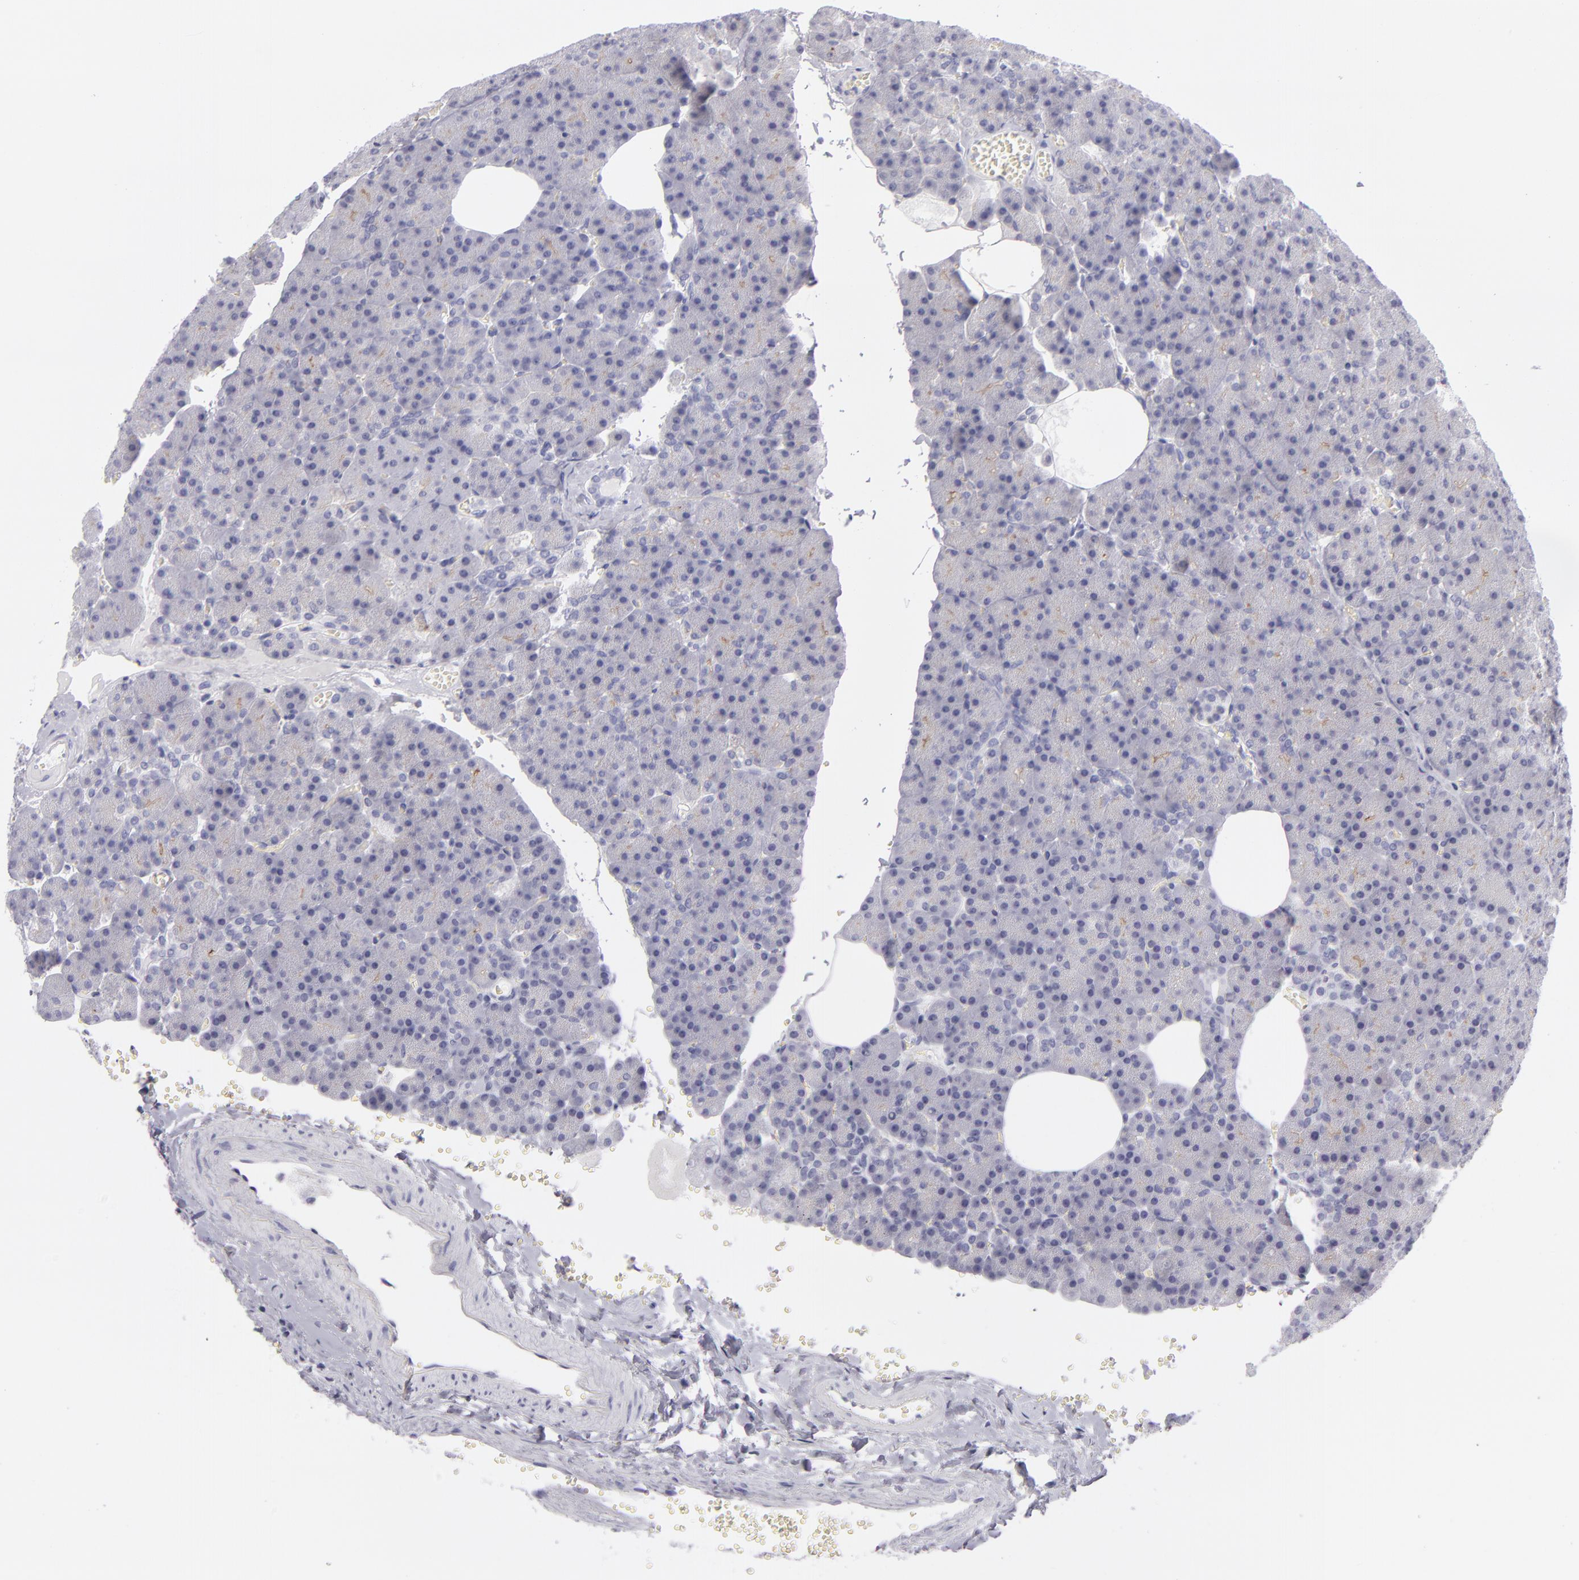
{"staining": {"intensity": "negative", "quantity": "none", "location": "none"}, "tissue": "pancreas", "cell_type": "Exocrine glandular cells", "image_type": "normal", "snomed": [{"axis": "morphology", "description": "Normal tissue, NOS"}, {"axis": "topography", "description": "Pancreas"}], "caption": "Immunohistochemical staining of normal pancreas reveals no significant staining in exocrine glandular cells. (Immunohistochemistry (ihc), brightfield microscopy, high magnification).", "gene": "VIL1", "patient": {"sex": "female", "age": 35}}